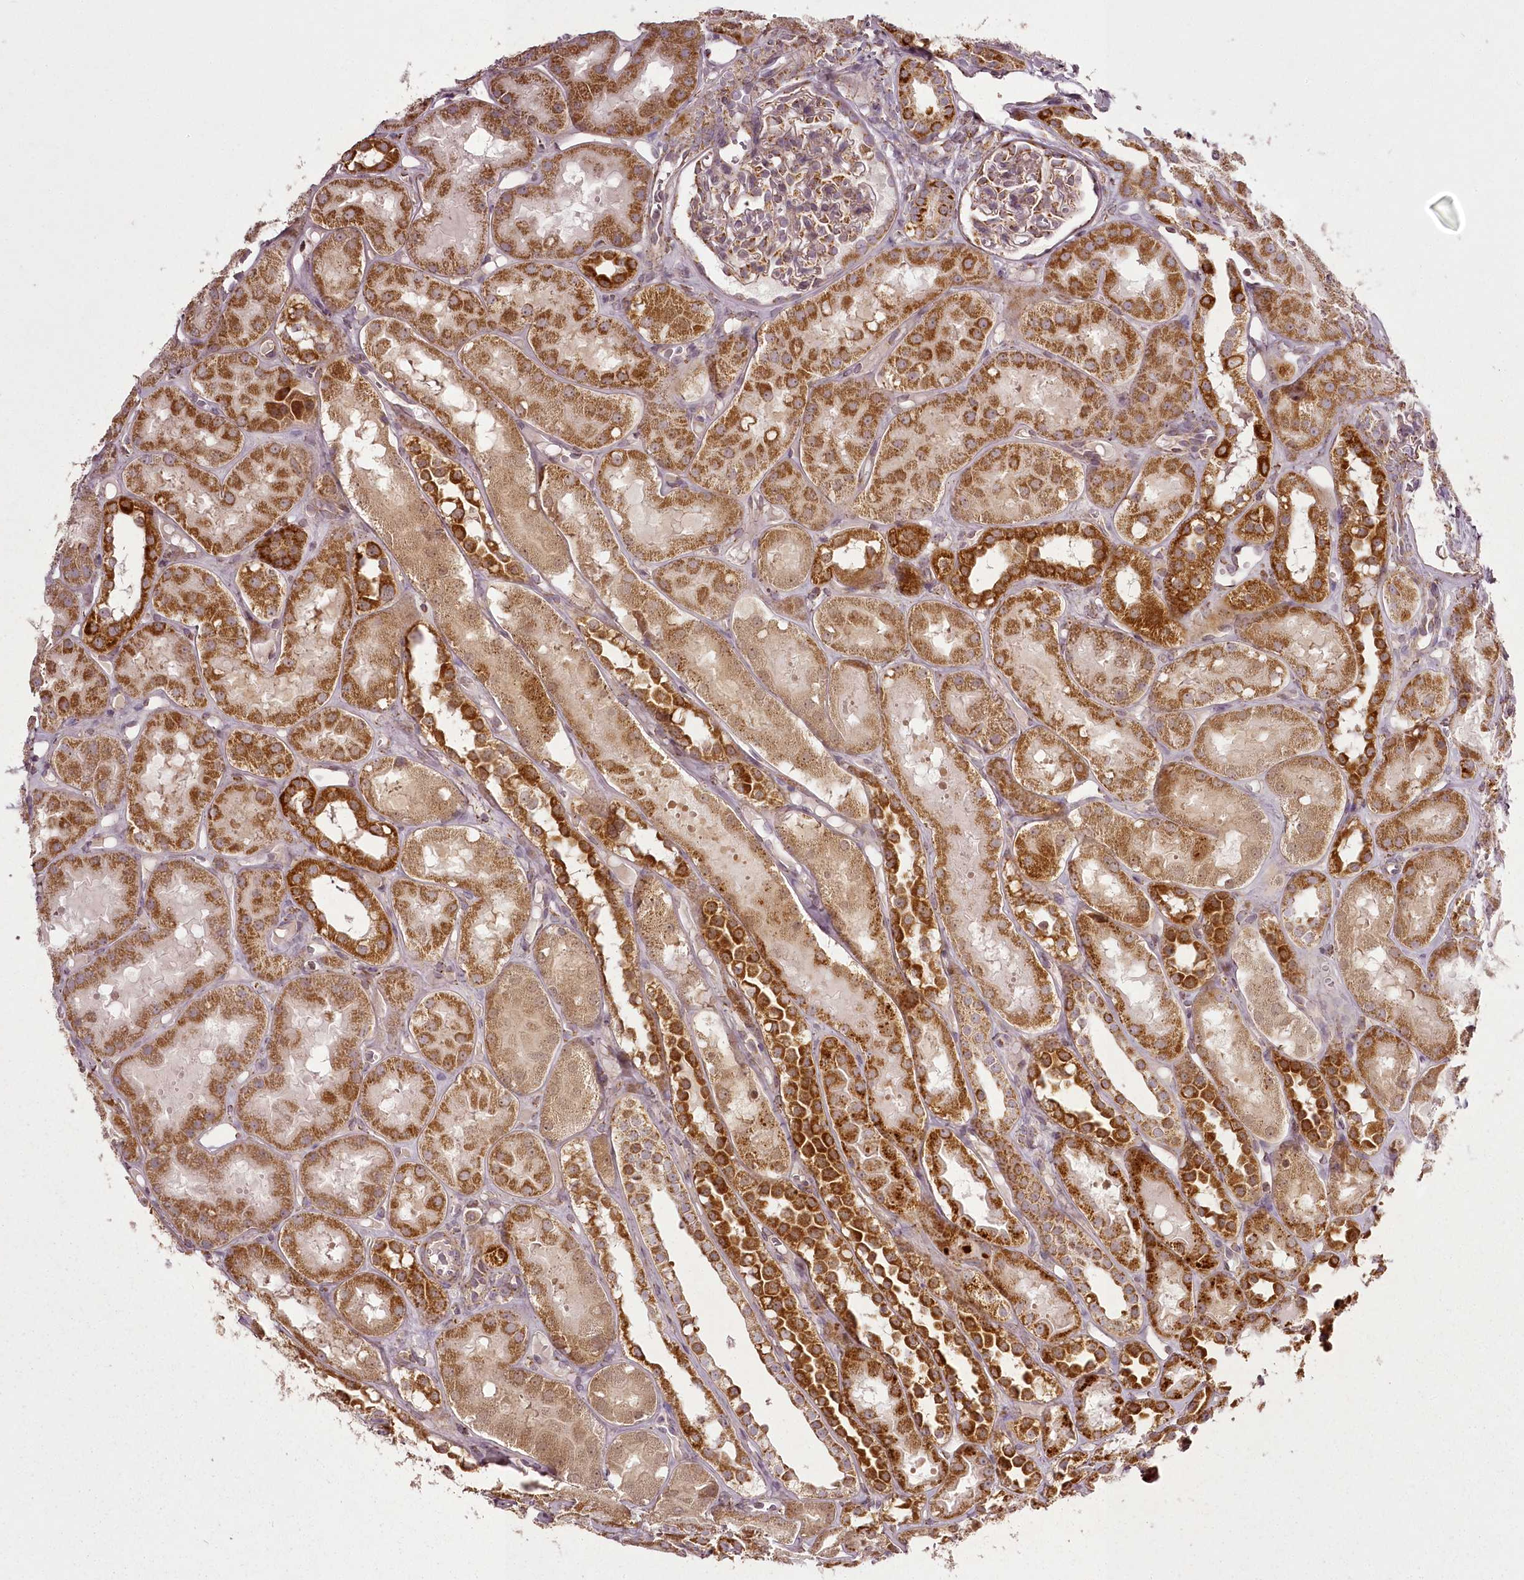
{"staining": {"intensity": "moderate", "quantity": "<25%", "location": "cytoplasmic/membranous"}, "tissue": "kidney", "cell_type": "Cells in glomeruli", "image_type": "normal", "snomed": [{"axis": "morphology", "description": "Normal tissue, NOS"}, {"axis": "topography", "description": "Kidney"}], "caption": "High-magnification brightfield microscopy of benign kidney stained with DAB (3,3'-diaminobenzidine) (brown) and counterstained with hematoxylin (blue). cells in glomeruli exhibit moderate cytoplasmic/membranous positivity is appreciated in approximately<25% of cells.", "gene": "CHCHD2", "patient": {"sex": "male", "age": 16}}